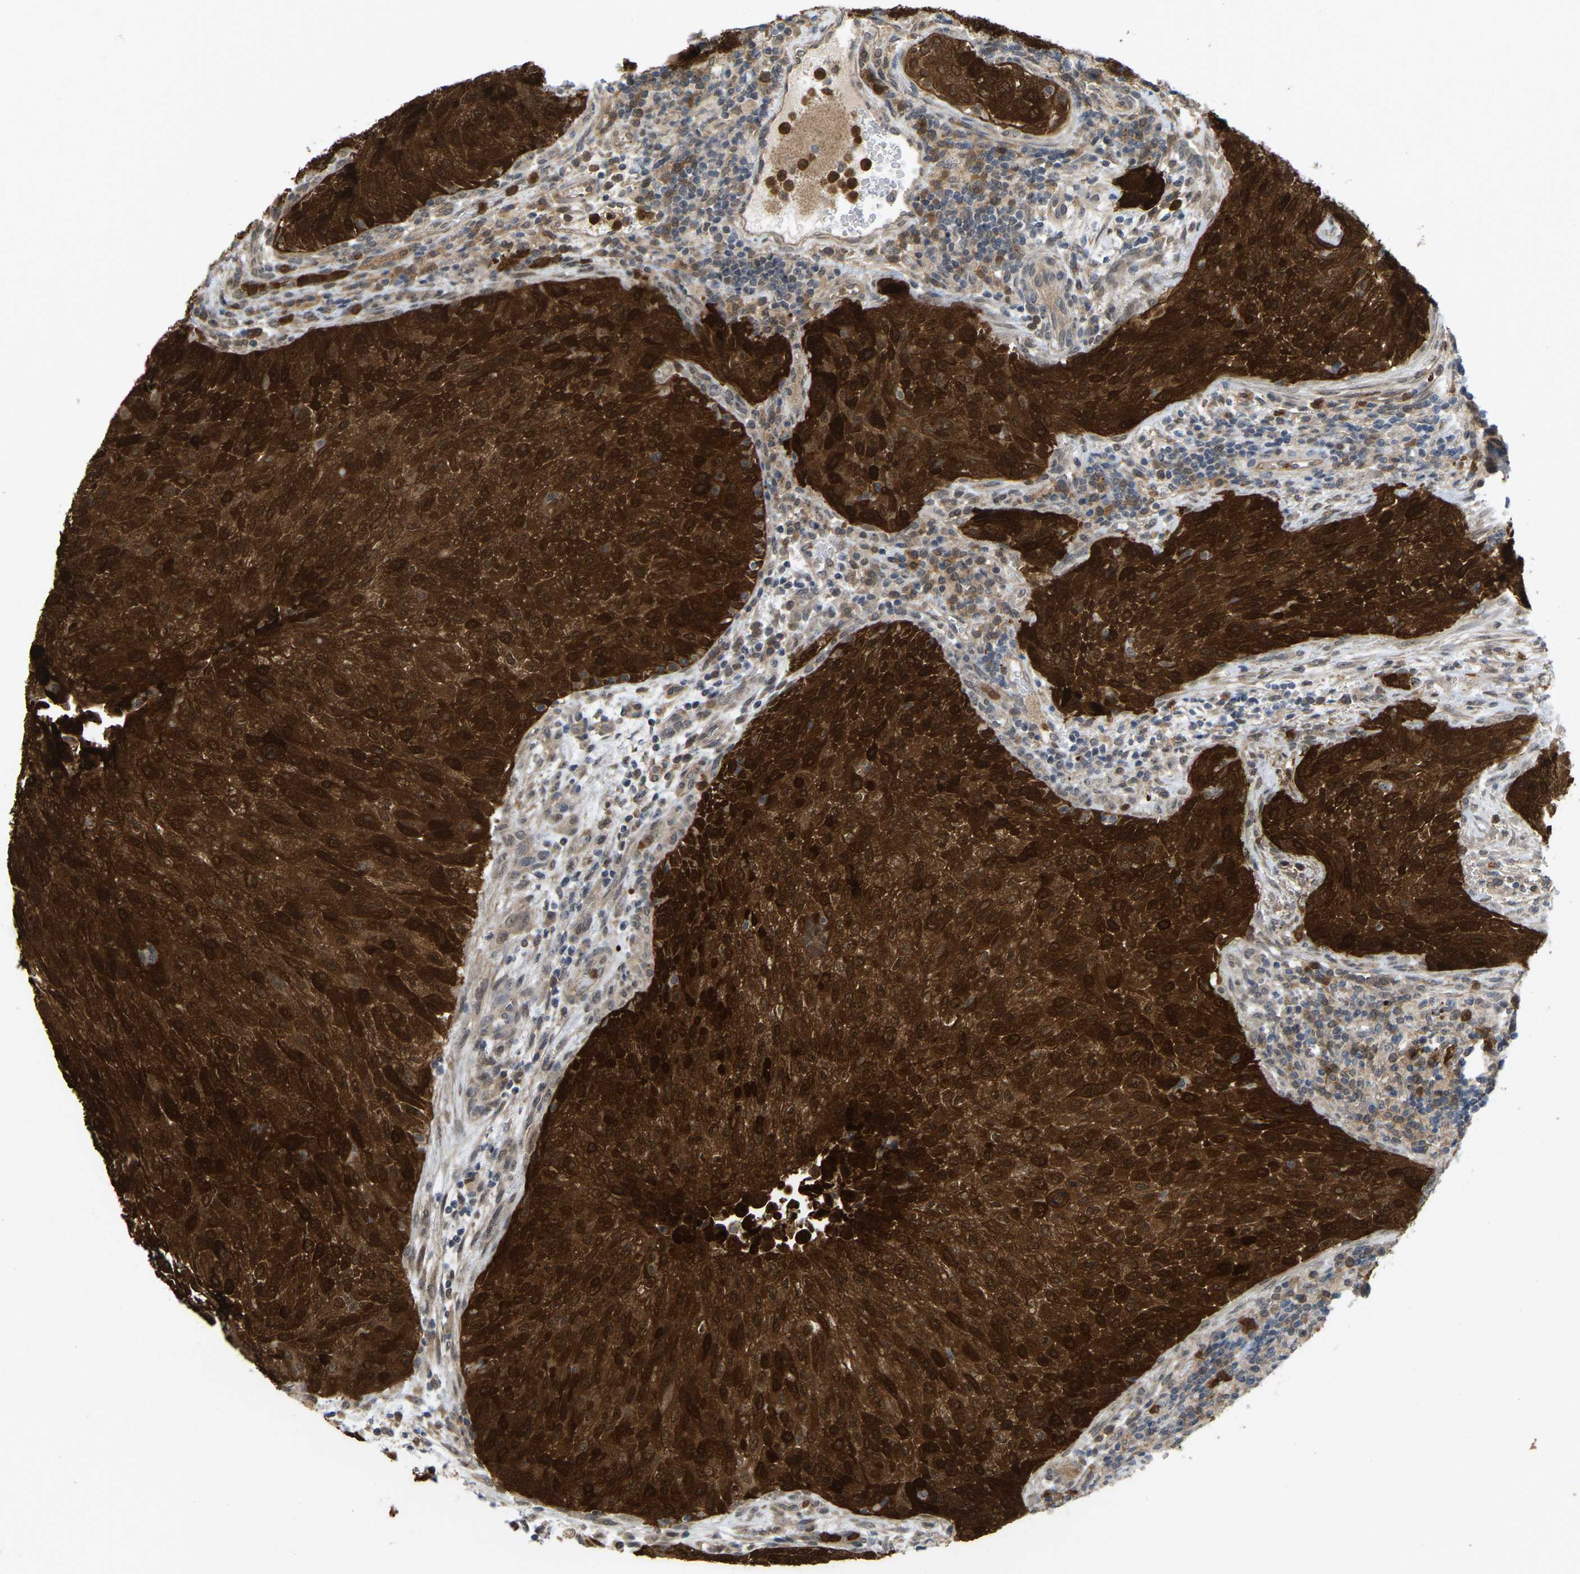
{"staining": {"intensity": "strong", "quantity": ">75%", "location": "cytoplasmic/membranous,nuclear"}, "tissue": "urothelial cancer", "cell_type": "Tumor cells", "image_type": "cancer", "snomed": [{"axis": "morphology", "description": "Urothelial carcinoma, Low grade"}, {"axis": "morphology", "description": "Urothelial carcinoma, High grade"}, {"axis": "topography", "description": "Urinary bladder"}], "caption": "Protein expression analysis of human high-grade urothelial carcinoma reveals strong cytoplasmic/membranous and nuclear expression in about >75% of tumor cells.", "gene": "SERPINB5", "patient": {"sex": "male", "age": 35}}